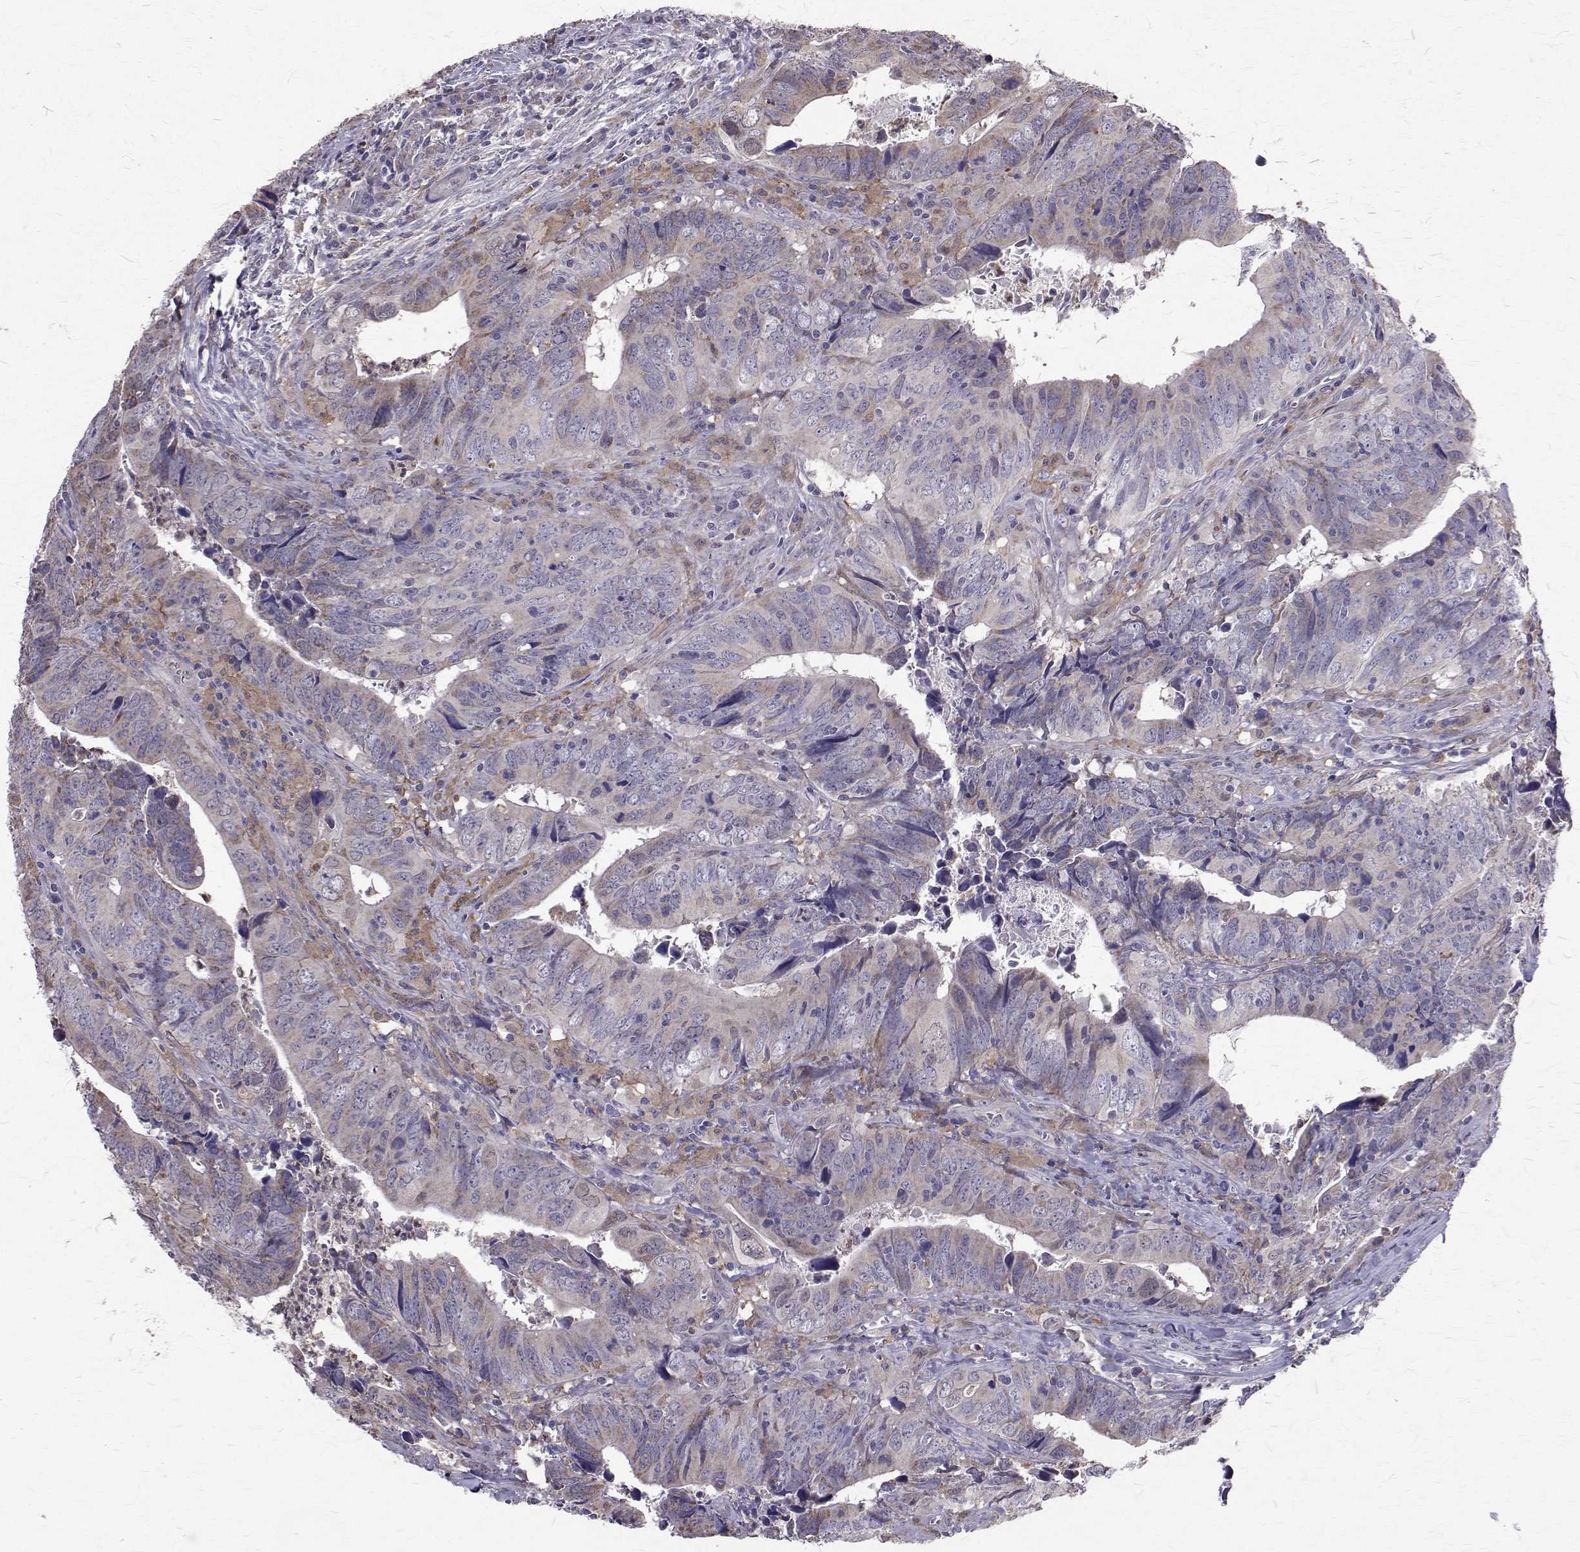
{"staining": {"intensity": "negative", "quantity": "none", "location": "none"}, "tissue": "colorectal cancer", "cell_type": "Tumor cells", "image_type": "cancer", "snomed": [{"axis": "morphology", "description": "Adenocarcinoma, NOS"}, {"axis": "topography", "description": "Colon"}], "caption": "An image of human colorectal cancer is negative for staining in tumor cells.", "gene": "CCDC89", "patient": {"sex": "female", "age": 82}}